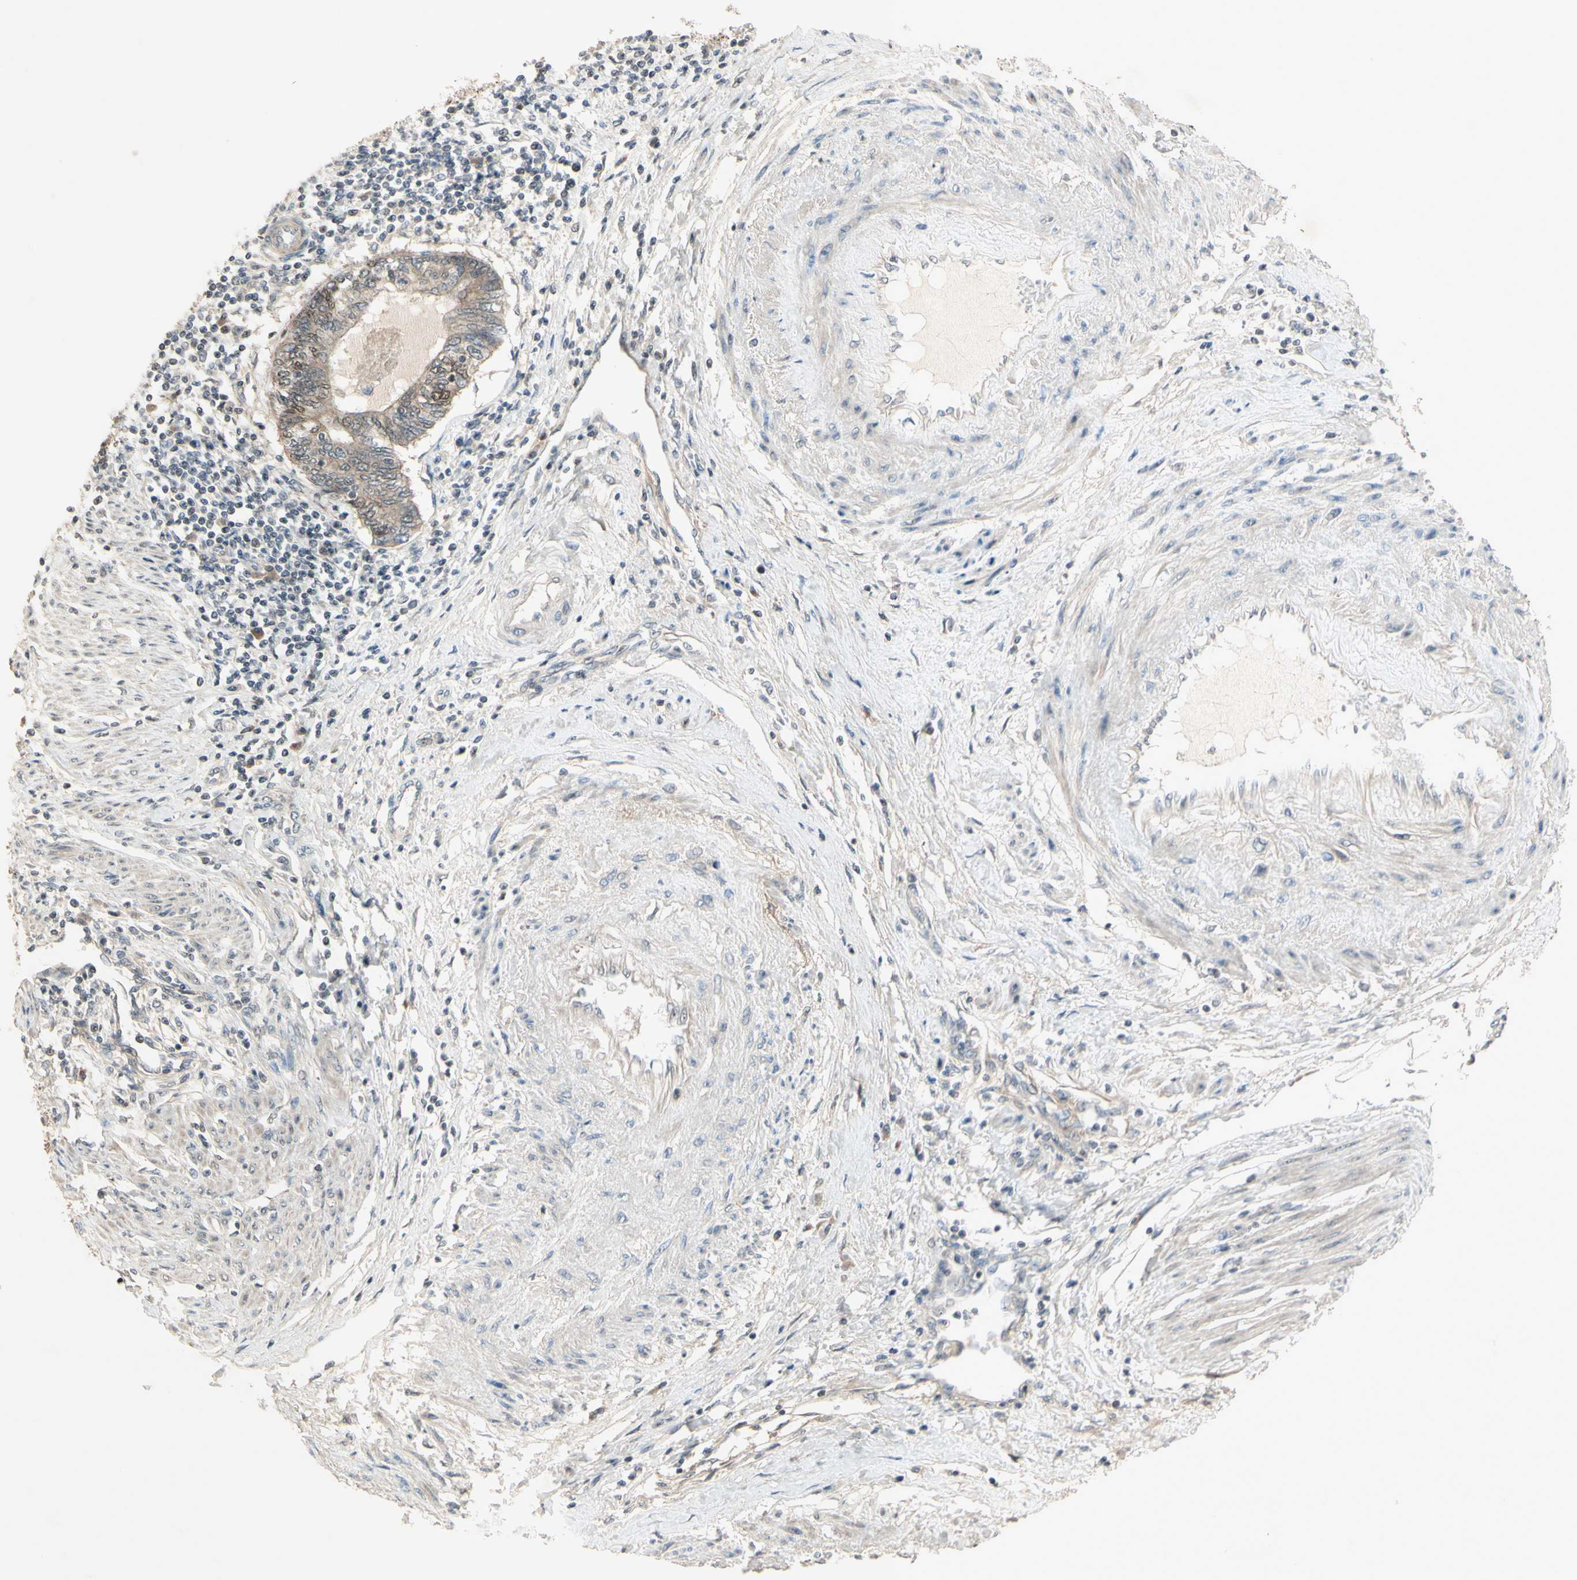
{"staining": {"intensity": "weak", "quantity": ">75%", "location": "cytoplasmic/membranous"}, "tissue": "endometrial cancer", "cell_type": "Tumor cells", "image_type": "cancer", "snomed": [{"axis": "morphology", "description": "Adenocarcinoma, NOS"}, {"axis": "topography", "description": "Uterus"}, {"axis": "topography", "description": "Endometrium"}], "caption": "An immunohistochemistry (IHC) image of neoplastic tissue is shown. Protein staining in brown labels weak cytoplasmic/membranous positivity in endometrial cancer (adenocarcinoma) within tumor cells. The protein is stained brown, and the nuclei are stained in blue (DAB (3,3'-diaminobenzidine) IHC with brightfield microscopy, high magnification).", "gene": "NFYA", "patient": {"sex": "female", "age": 70}}